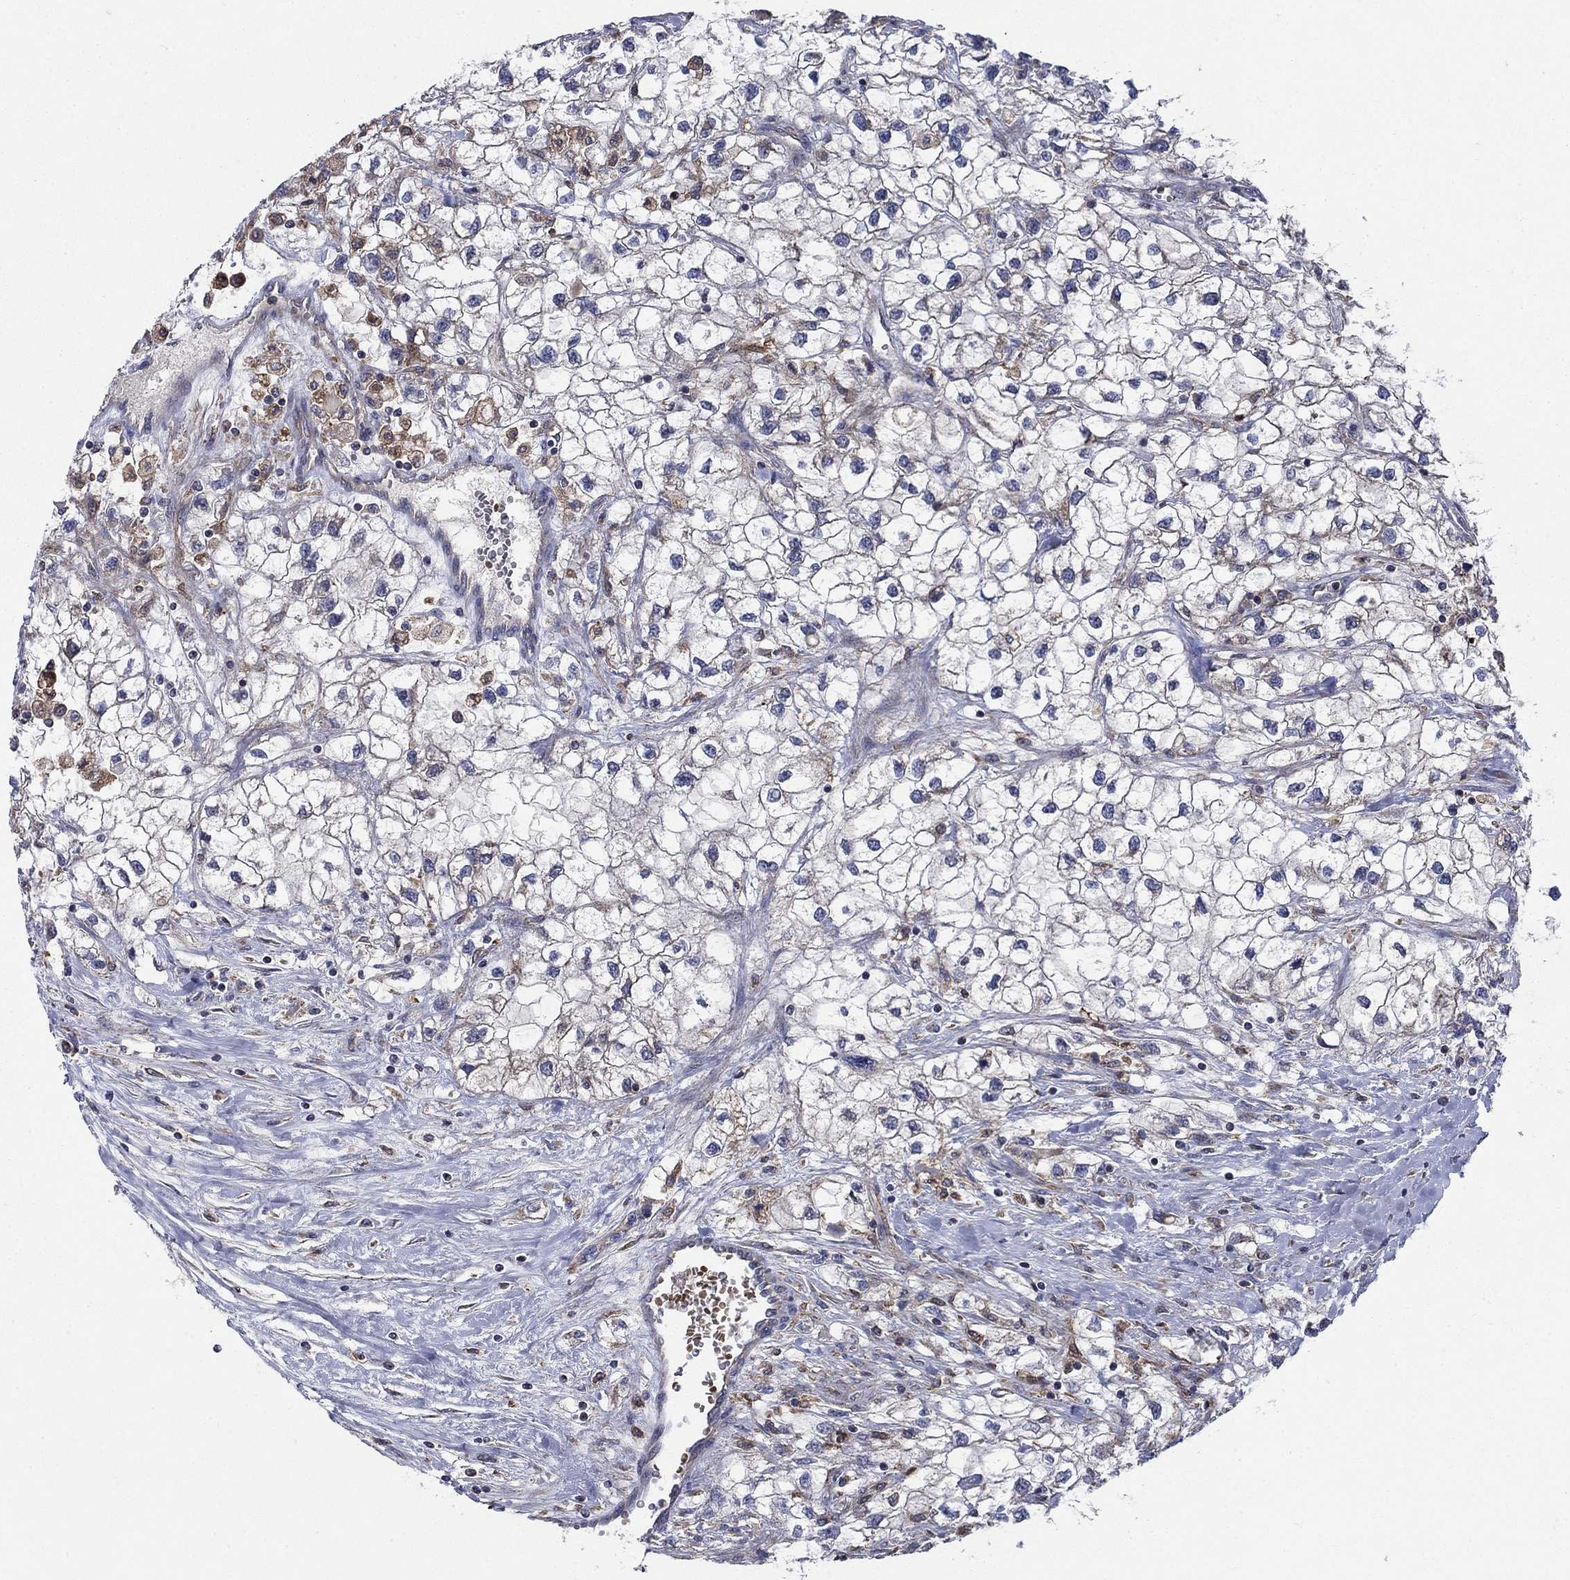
{"staining": {"intensity": "moderate", "quantity": "<25%", "location": "cytoplasmic/membranous"}, "tissue": "renal cancer", "cell_type": "Tumor cells", "image_type": "cancer", "snomed": [{"axis": "morphology", "description": "Adenocarcinoma, NOS"}, {"axis": "topography", "description": "Kidney"}], "caption": "Protein staining of renal cancer (adenocarcinoma) tissue demonstrates moderate cytoplasmic/membranous staining in approximately <25% of tumor cells. (DAB IHC with brightfield microscopy, high magnification).", "gene": "RNF19B", "patient": {"sex": "male", "age": 59}}